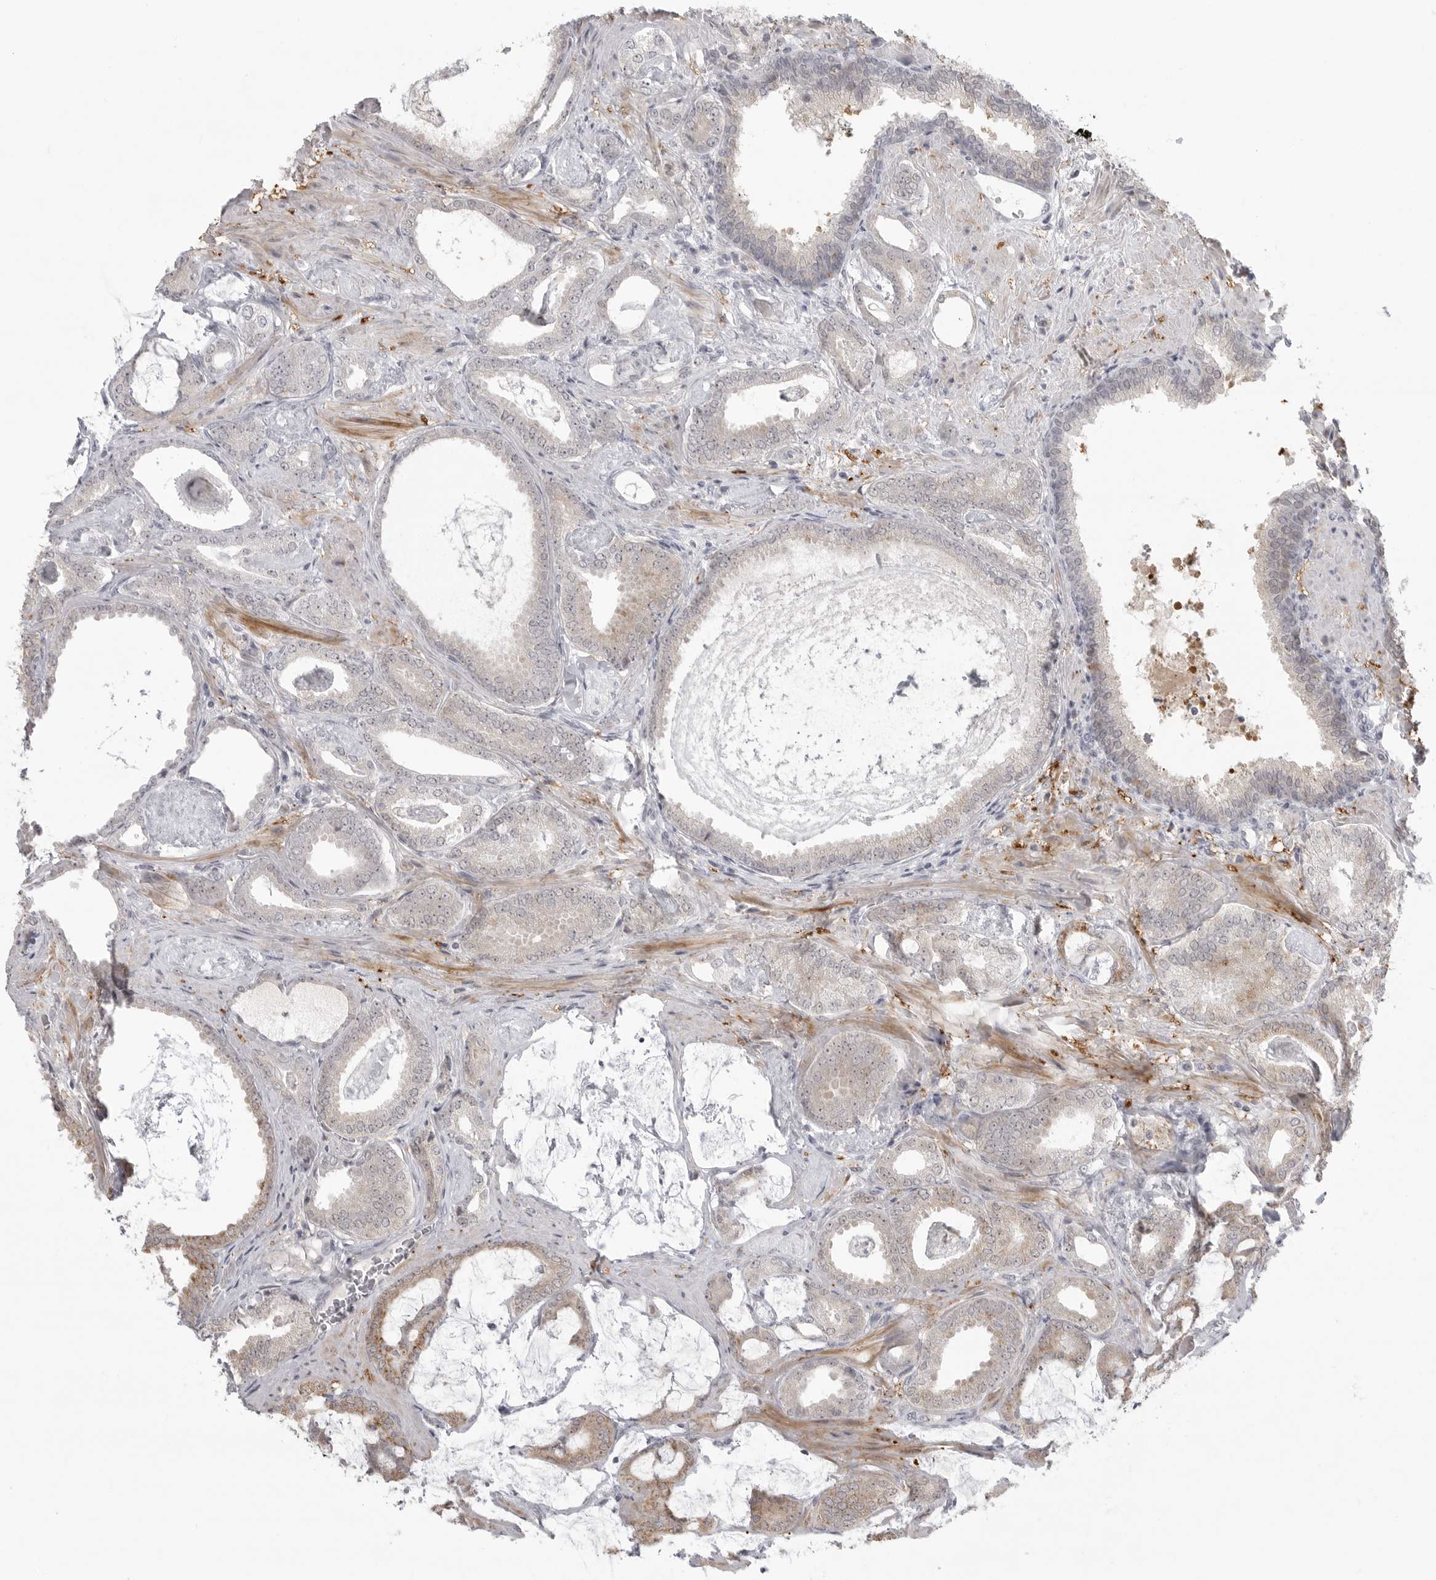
{"staining": {"intensity": "moderate", "quantity": "<25%", "location": "cytoplasmic/membranous"}, "tissue": "prostate cancer", "cell_type": "Tumor cells", "image_type": "cancer", "snomed": [{"axis": "morphology", "description": "Adenocarcinoma, Low grade"}, {"axis": "topography", "description": "Prostate"}], "caption": "Protein analysis of adenocarcinoma (low-grade) (prostate) tissue demonstrates moderate cytoplasmic/membranous staining in approximately <25% of tumor cells. (Stains: DAB in brown, nuclei in blue, Microscopy: brightfield microscopy at high magnification).", "gene": "TCTN3", "patient": {"sex": "male", "age": 71}}